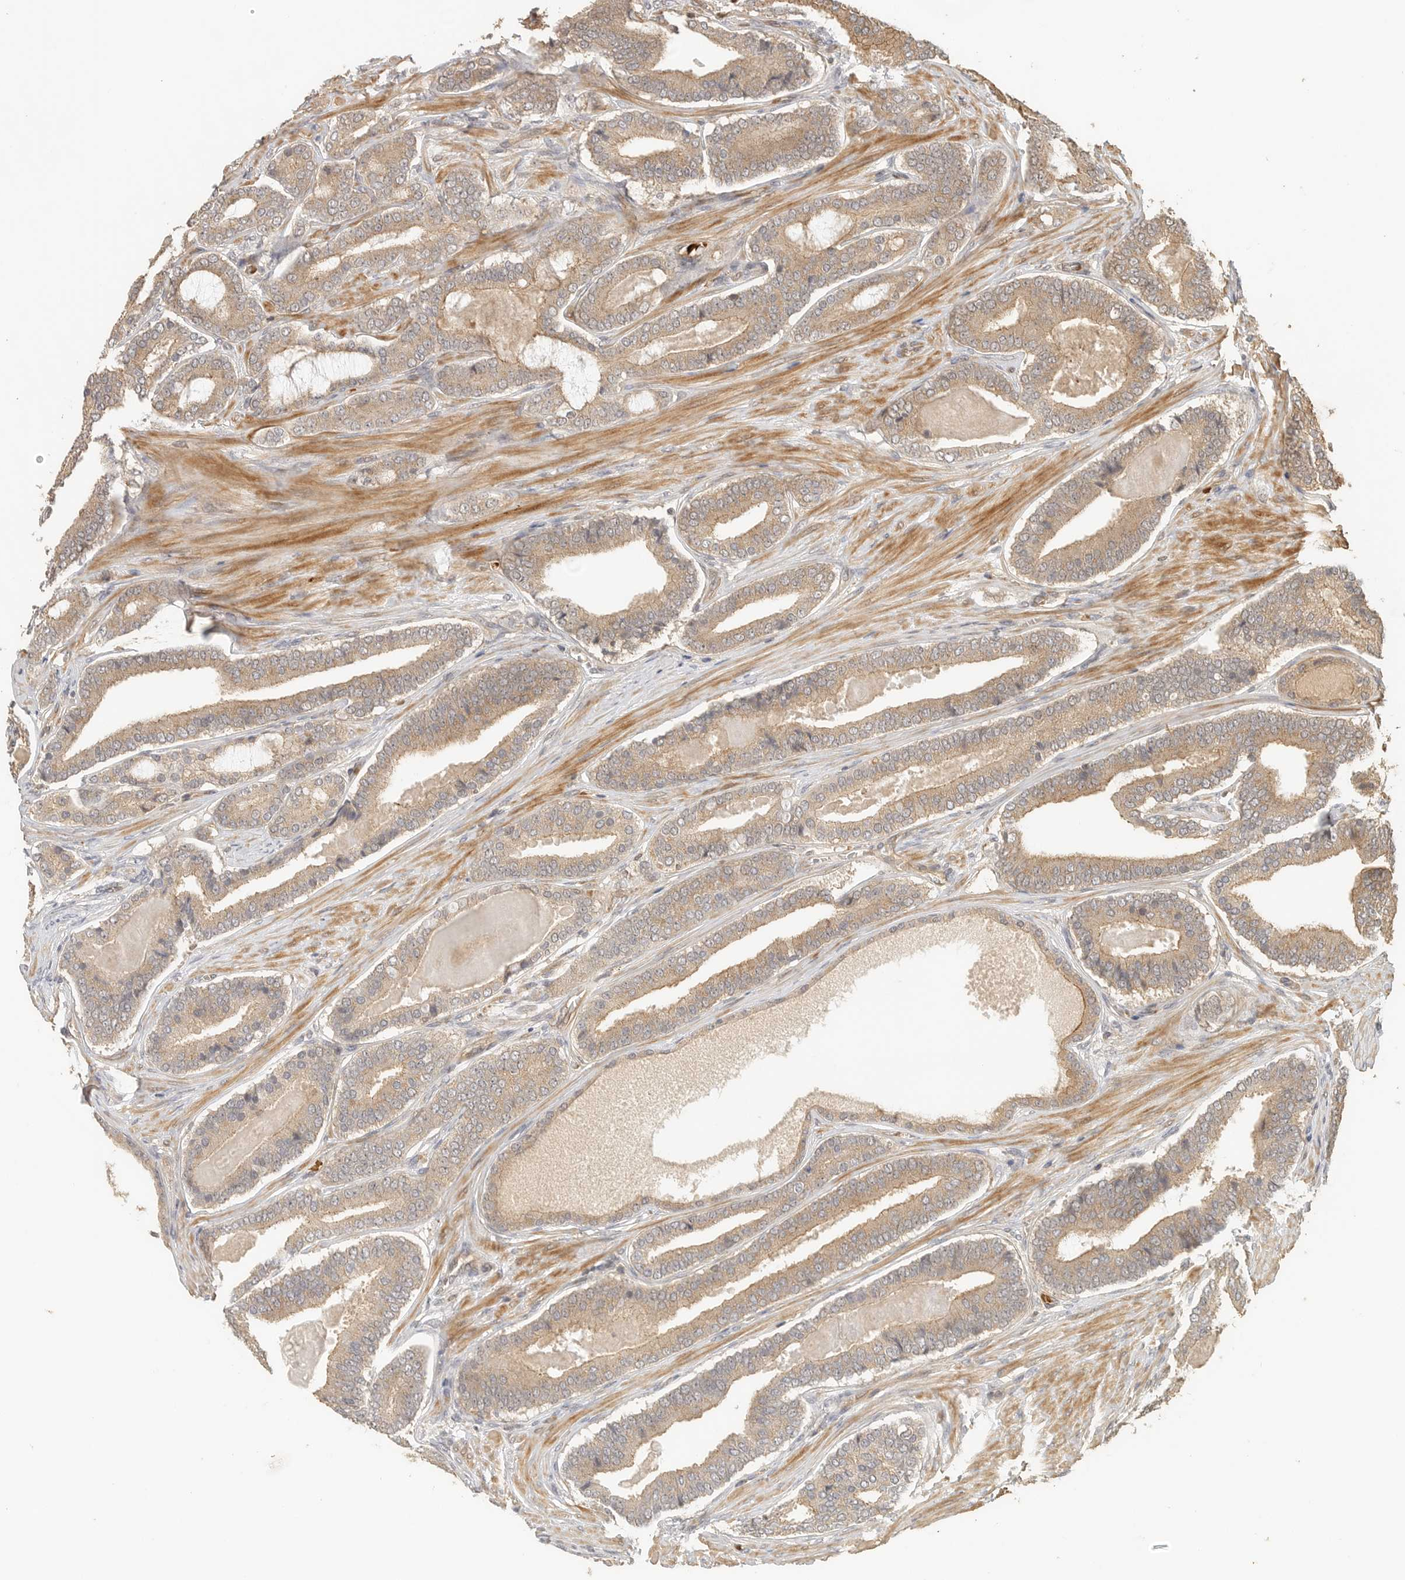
{"staining": {"intensity": "moderate", "quantity": ">75%", "location": "cytoplasmic/membranous"}, "tissue": "prostate cancer", "cell_type": "Tumor cells", "image_type": "cancer", "snomed": [{"axis": "morphology", "description": "Adenocarcinoma, High grade"}, {"axis": "topography", "description": "Prostate"}], "caption": "Prostate cancer (high-grade adenocarcinoma) tissue shows moderate cytoplasmic/membranous expression in approximately >75% of tumor cells, visualized by immunohistochemistry.", "gene": "OTUD6B", "patient": {"sex": "male", "age": 60}}